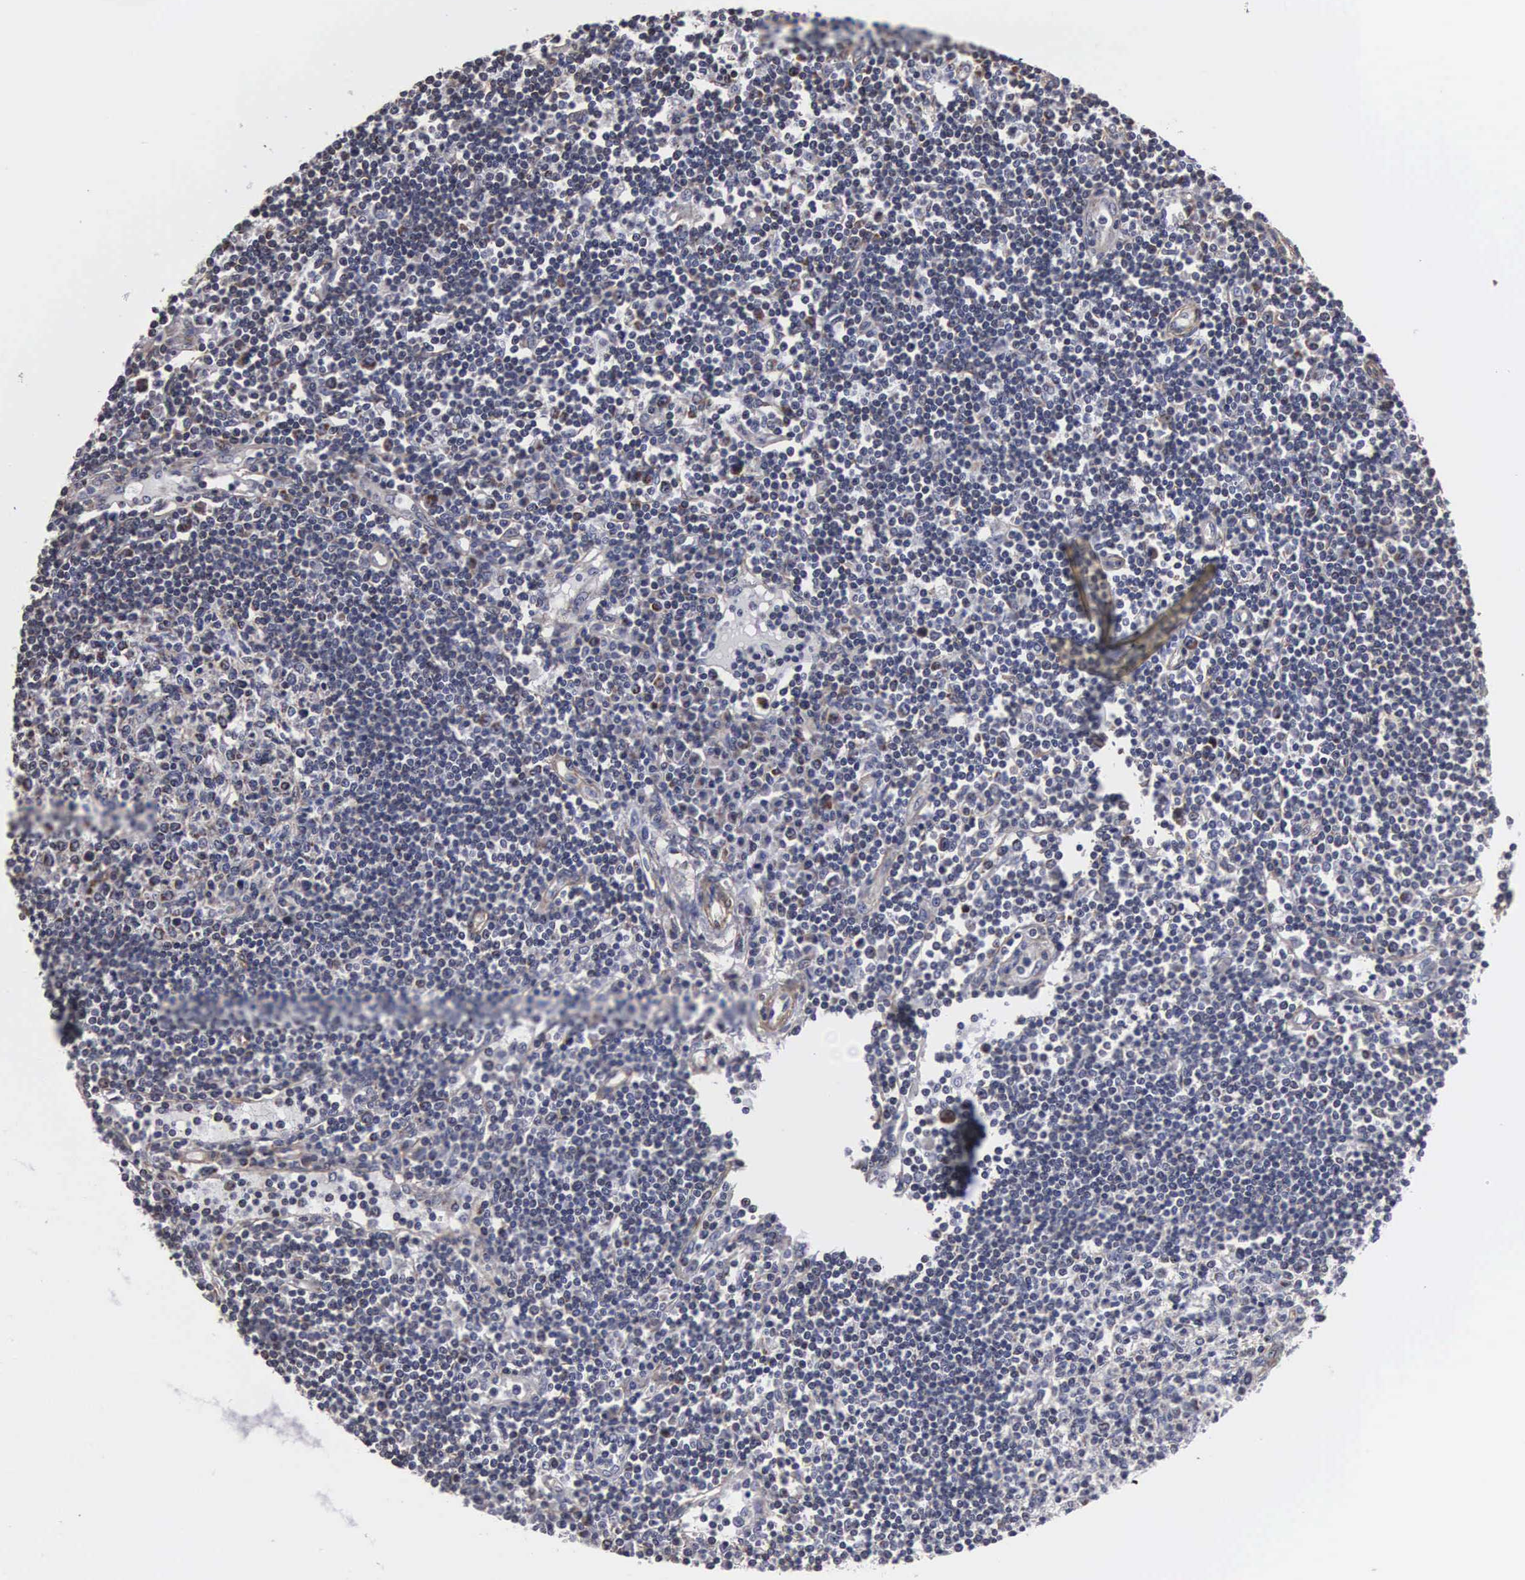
{"staining": {"intensity": "negative", "quantity": "none", "location": "none"}, "tissue": "lymph node", "cell_type": "Germinal center cells", "image_type": "normal", "snomed": [{"axis": "morphology", "description": "Normal tissue, NOS"}, {"axis": "topography", "description": "Lymph node"}], "caption": "DAB (3,3'-diaminobenzidine) immunohistochemical staining of benign lymph node displays no significant positivity in germinal center cells.", "gene": "NGDN", "patient": {"sex": "female", "age": 62}}